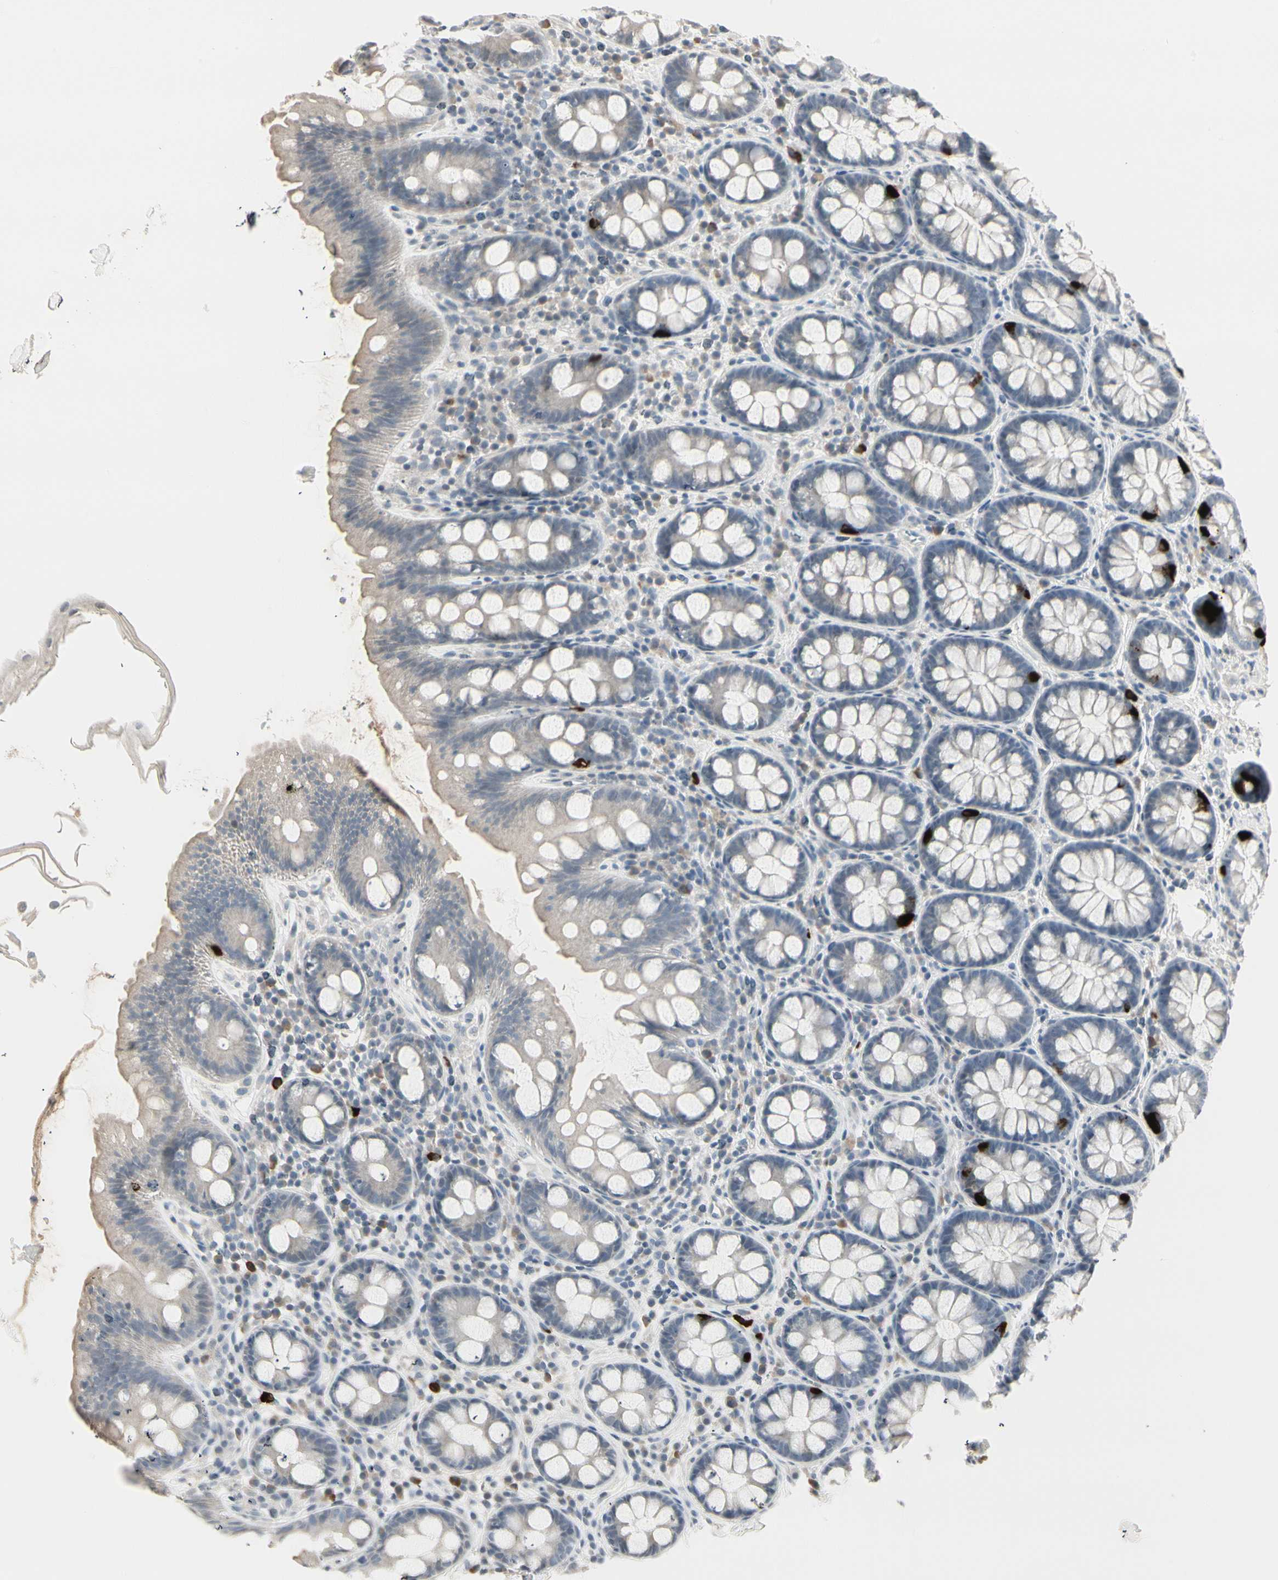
{"staining": {"intensity": "weak", "quantity": "25%-75%", "location": "cytoplasmic/membranous"}, "tissue": "colon", "cell_type": "Endothelial cells", "image_type": "normal", "snomed": [{"axis": "morphology", "description": "Normal tissue, NOS"}, {"axis": "topography", "description": "Colon"}], "caption": "Endothelial cells demonstrate weak cytoplasmic/membranous positivity in about 25%-75% of cells in benign colon.", "gene": "DMPK", "patient": {"sex": "female", "age": 80}}